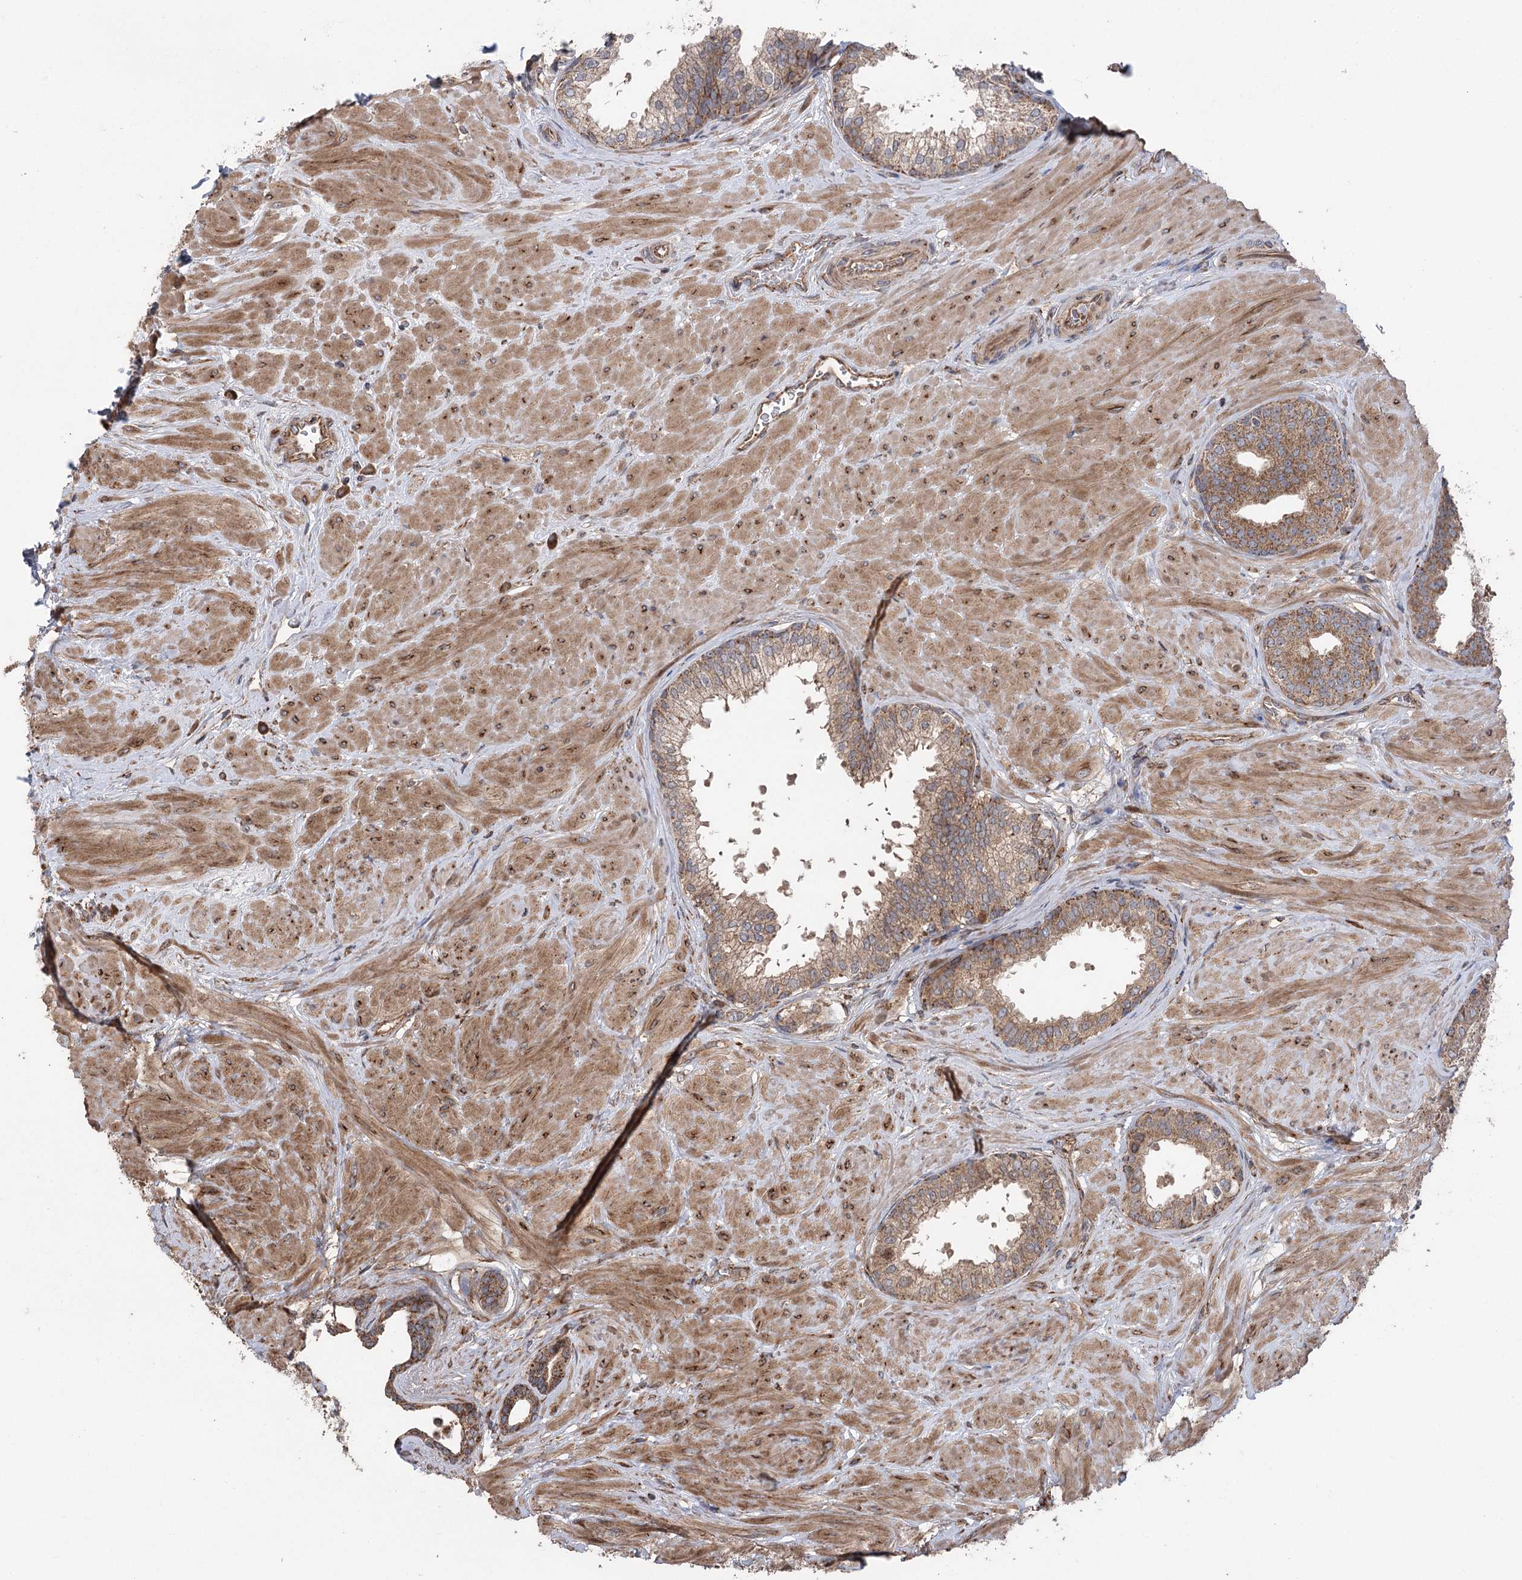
{"staining": {"intensity": "moderate", "quantity": ">75%", "location": "cytoplasmic/membranous"}, "tissue": "prostate", "cell_type": "Glandular cells", "image_type": "normal", "snomed": [{"axis": "morphology", "description": "Normal tissue, NOS"}, {"axis": "topography", "description": "Prostate"}], "caption": "A medium amount of moderate cytoplasmic/membranous staining is identified in approximately >75% of glandular cells in normal prostate.", "gene": "RWDD4", "patient": {"sex": "male", "age": 48}}